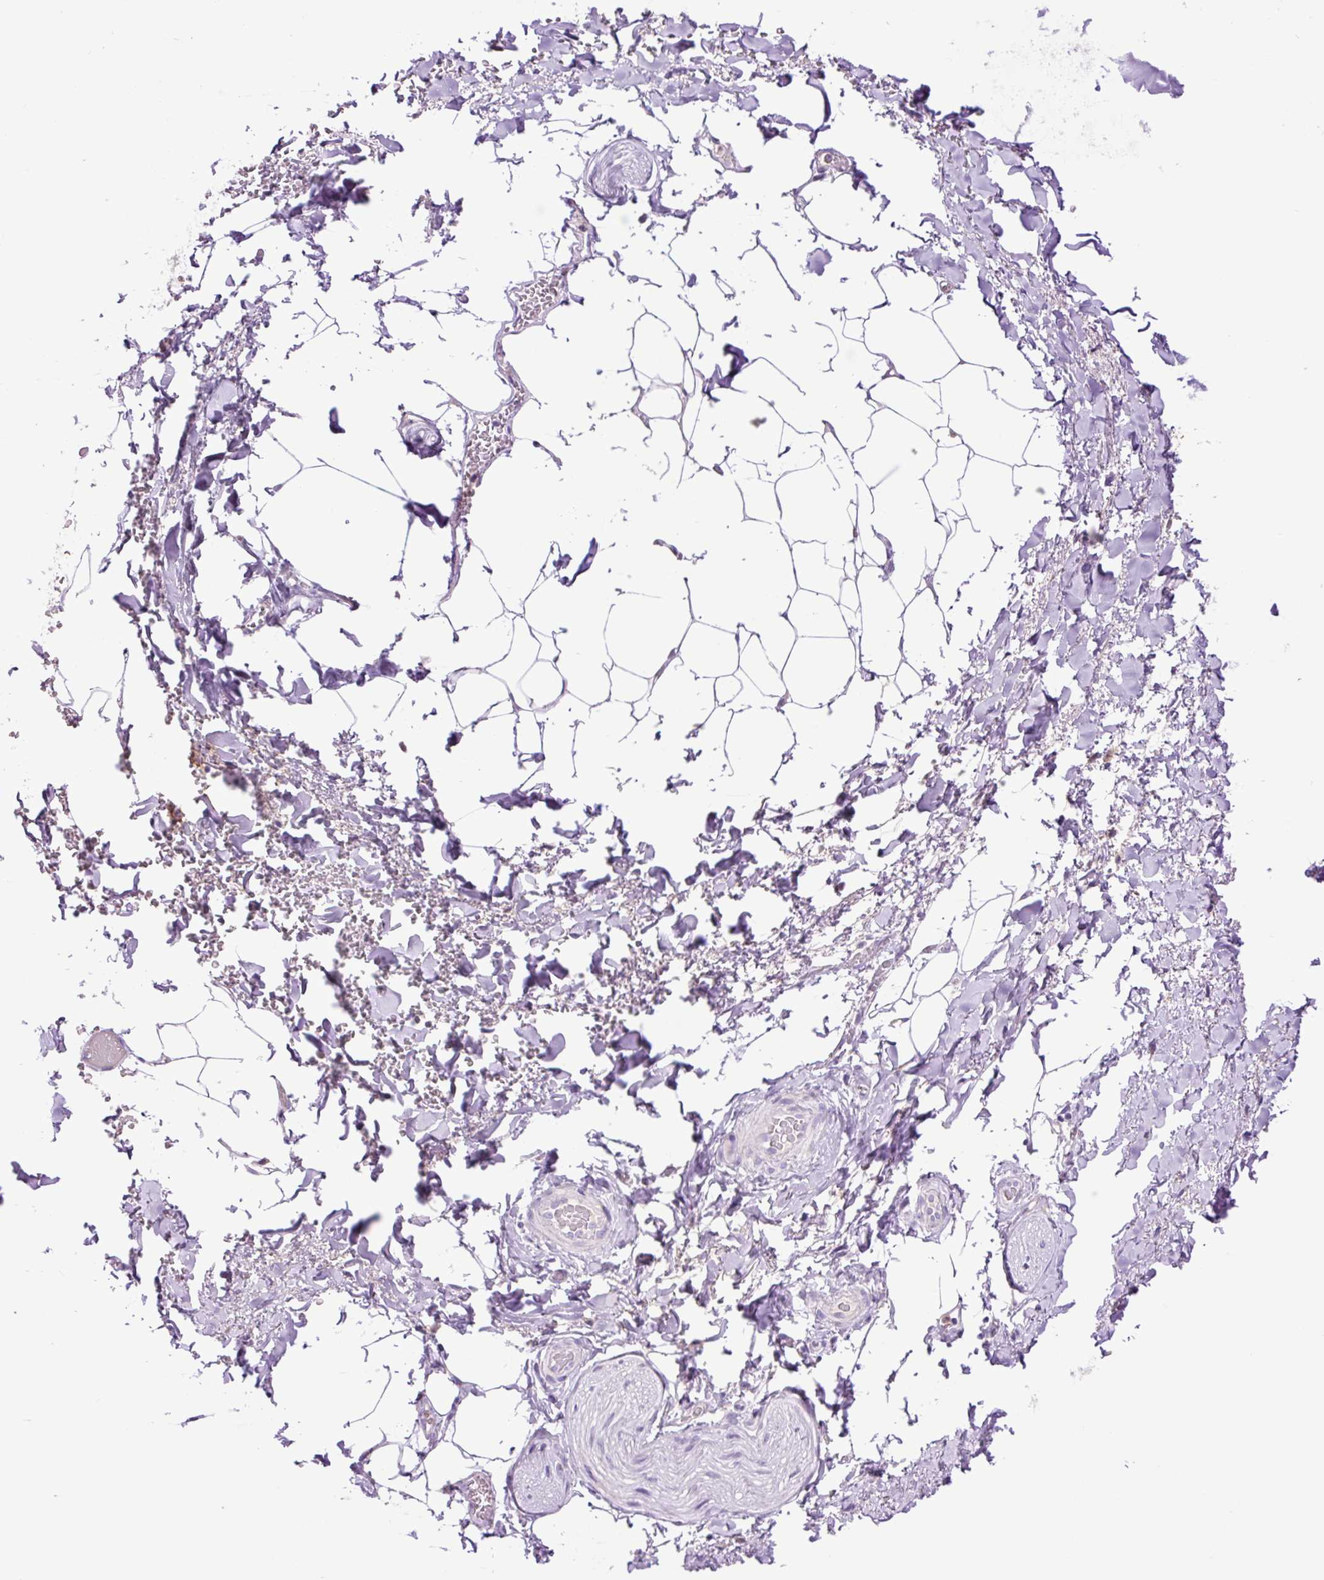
{"staining": {"intensity": "negative", "quantity": "none", "location": "none"}, "tissue": "adipose tissue", "cell_type": "Adipocytes", "image_type": "normal", "snomed": [{"axis": "morphology", "description": "Normal tissue, NOS"}, {"axis": "topography", "description": "Vagina"}, {"axis": "topography", "description": "Peripheral nerve tissue"}], "caption": "This image is of normal adipose tissue stained with immunohistochemistry (IHC) to label a protein in brown with the nuclei are counter-stained blue. There is no expression in adipocytes.", "gene": "MFSD3", "patient": {"sex": "female", "age": 71}}